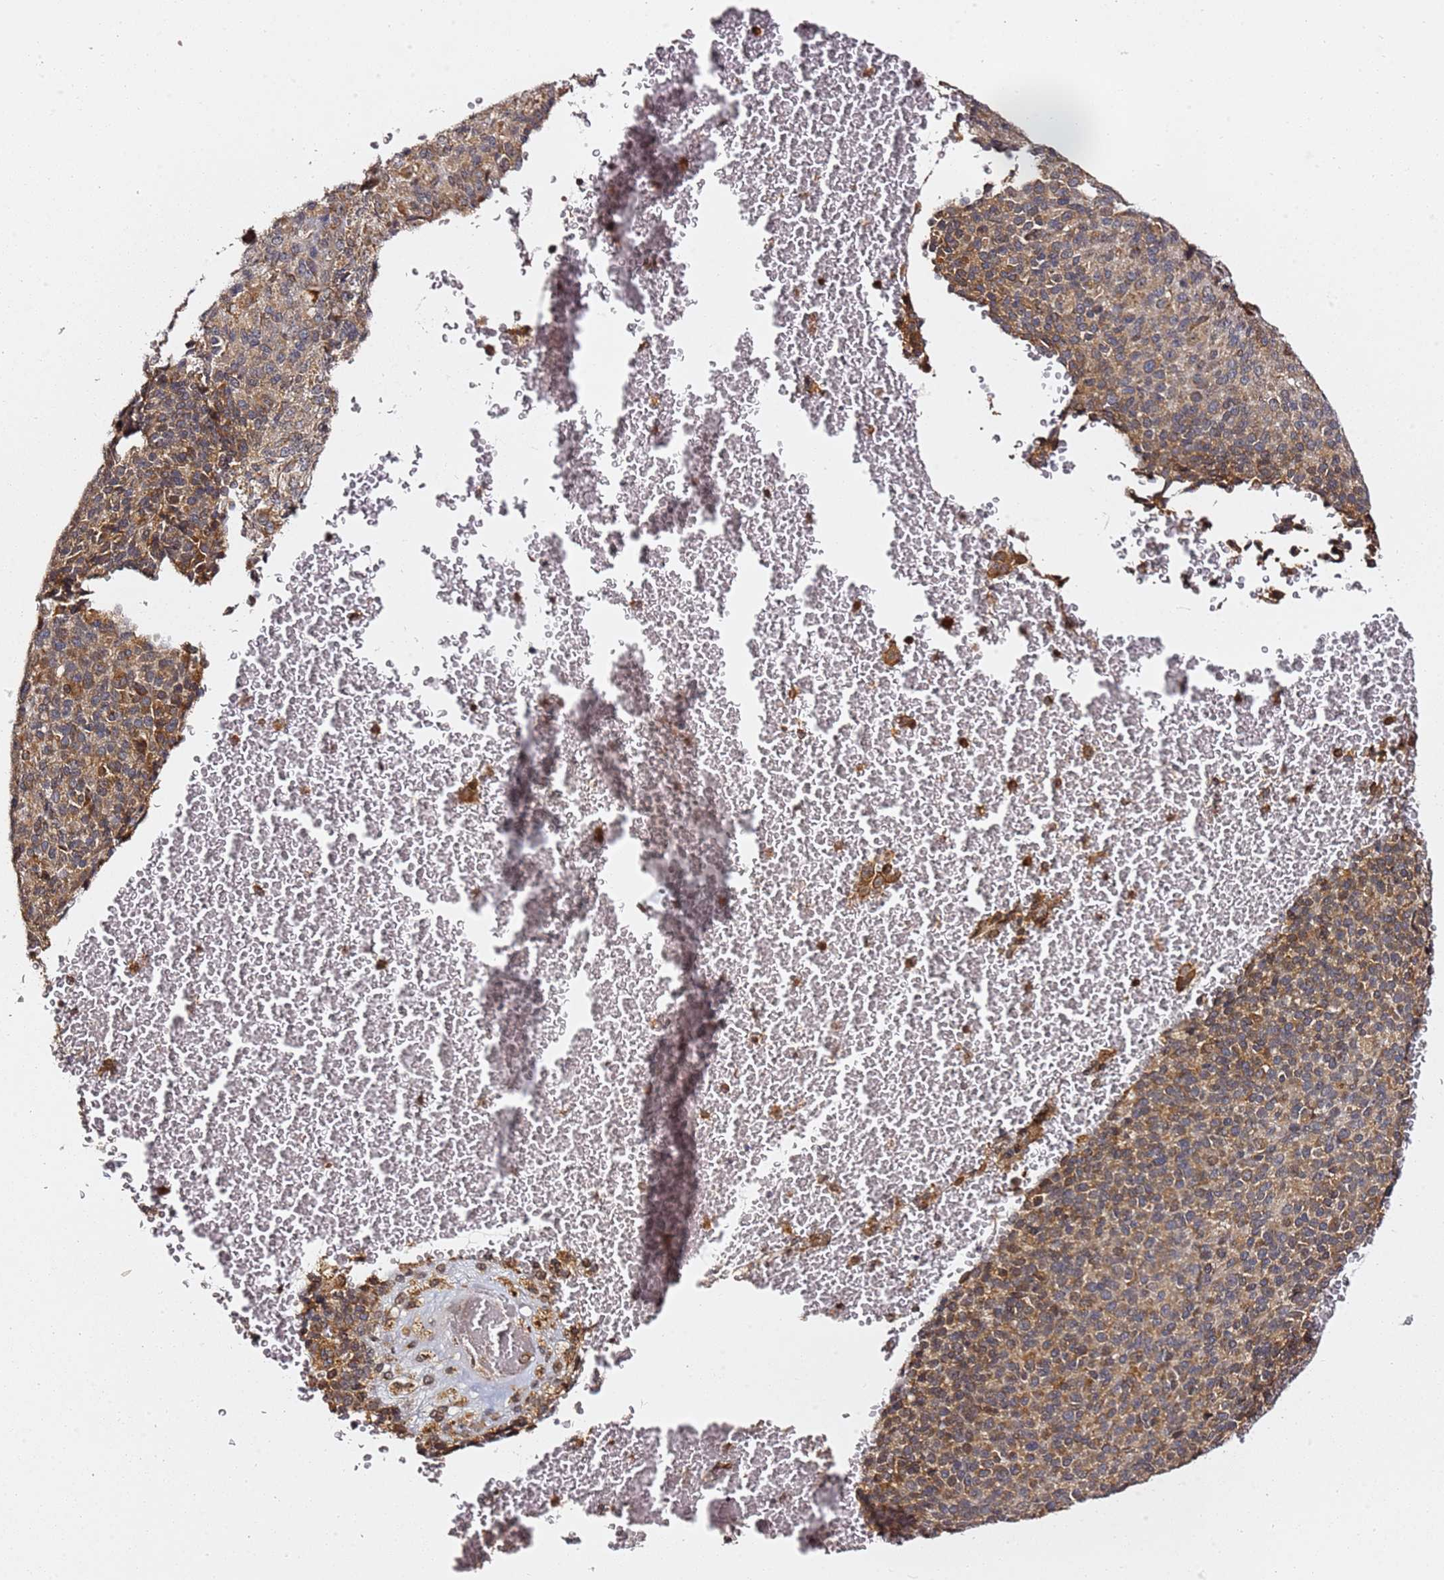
{"staining": {"intensity": "moderate", "quantity": ">75%", "location": "cytoplasmic/membranous"}, "tissue": "melanoma", "cell_type": "Tumor cells", "image_type": "cancer", "snomed": [{"axis": "morphology", "description": "Malignant melanoma, Metastatic site"}, {"axis": "topography", "description": "Brain"}], "caption": "Approximately >75% of tumor cells in human melanoma show moderate cytoplasmic/membranous protein staining as visualized by brown immunohistochemical staining.", "gene": "PRKAB2", "patient": {"sex": "female", "age": 56}}